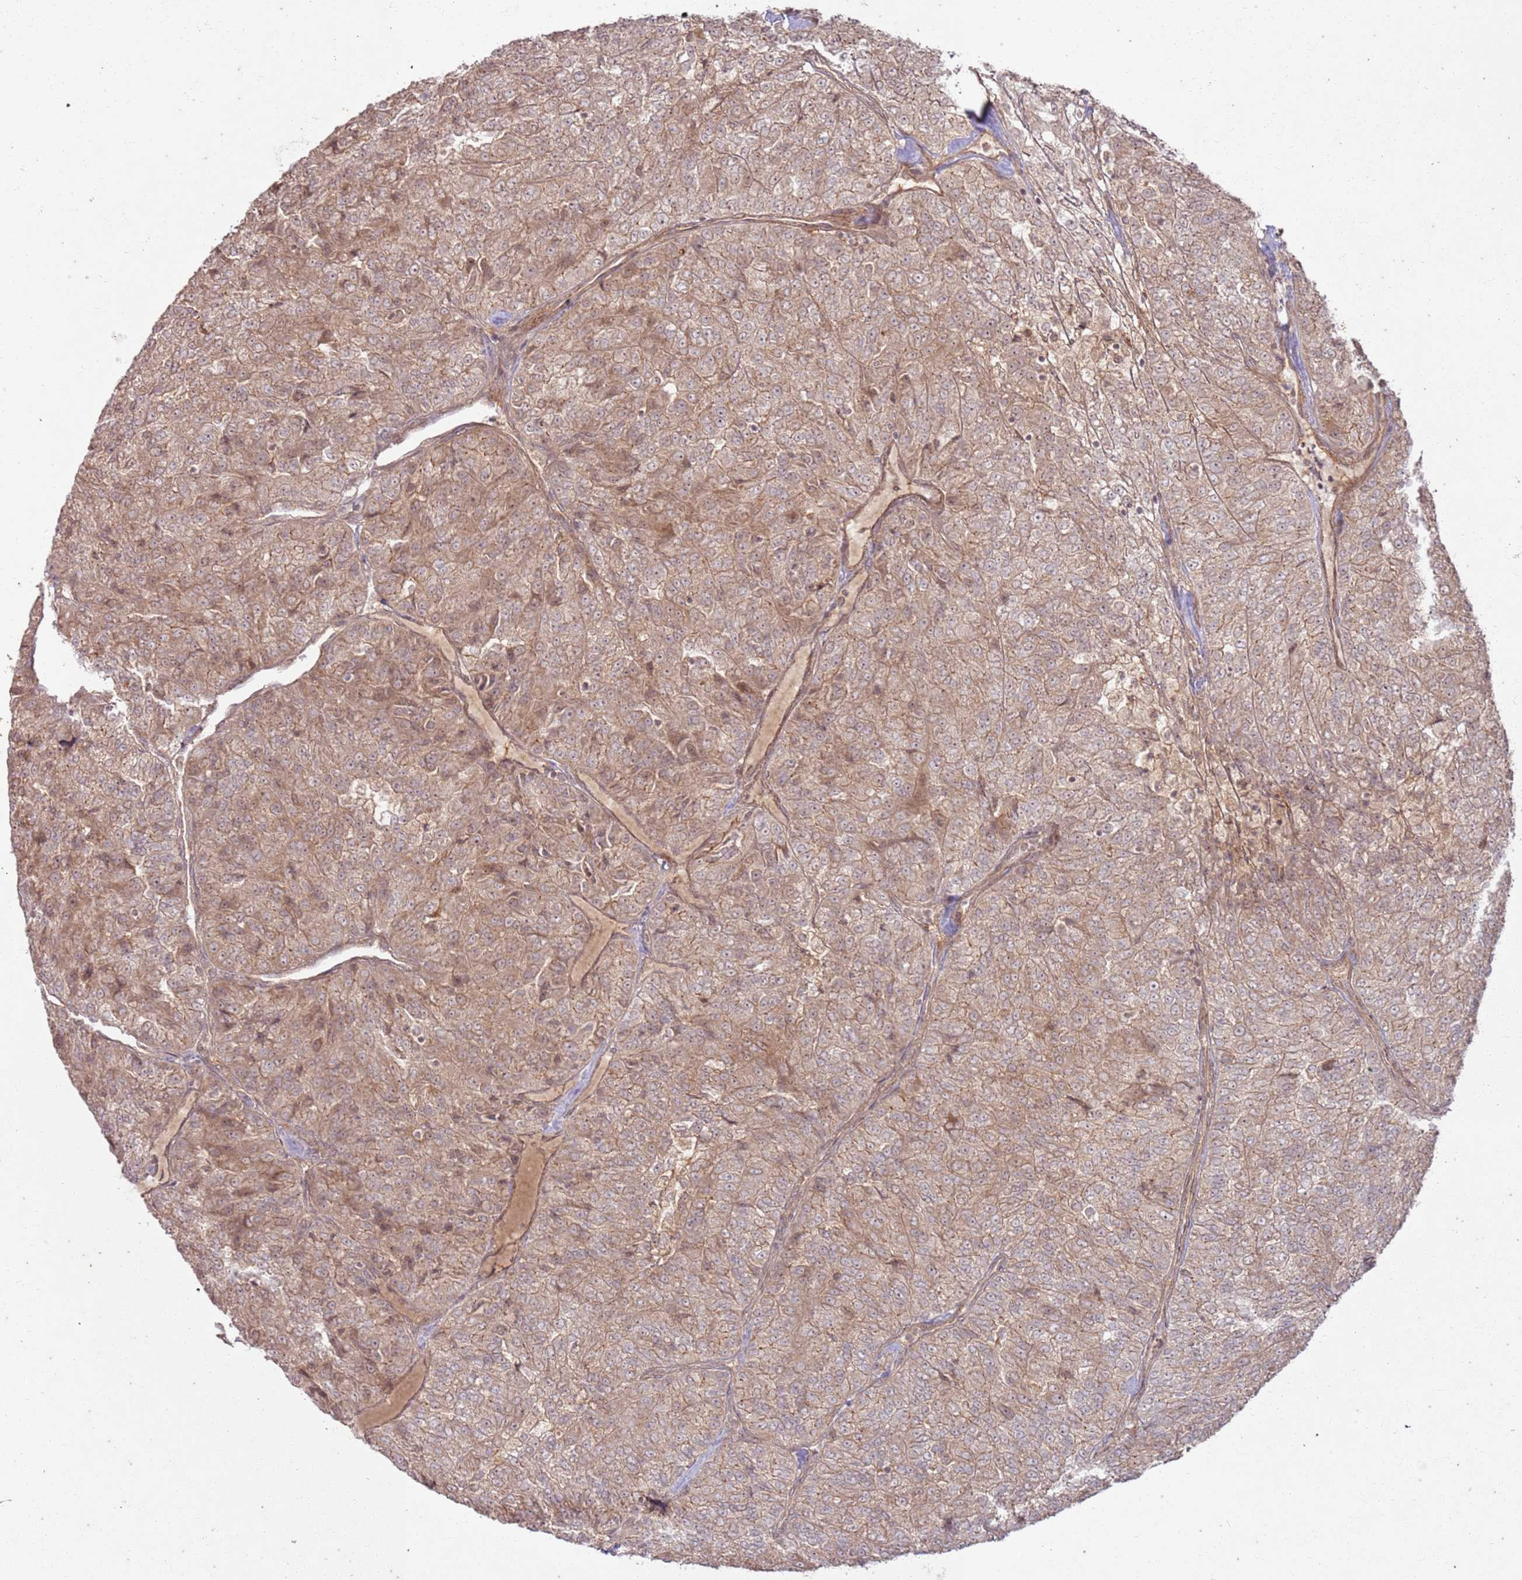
{"staining": {"intensity": "moderate", "quantity": ">75%", "location": "cytoplasmic/membranous,nuclear"}, "tissue": "renal cancer", "cell_type": "Tumor cells", "image_type": "cancer", "snomed": [{"axis": "morphology", "description": "Adenocarcinoma, NOS"}, {"axis": "topography", "description": "Kidney"}], "caption": "Protein staining shows moderate cytoplasmic/membranous and nuclear positivity in approximately >75% of tumor cells in renal cancer. (DAB (3,3'-diaminobenzidine) IHC, brown staining for protein, blue staining for nuclei).", "gene": "ZNF623", "patient": {"sex": "female", "age": 63}}